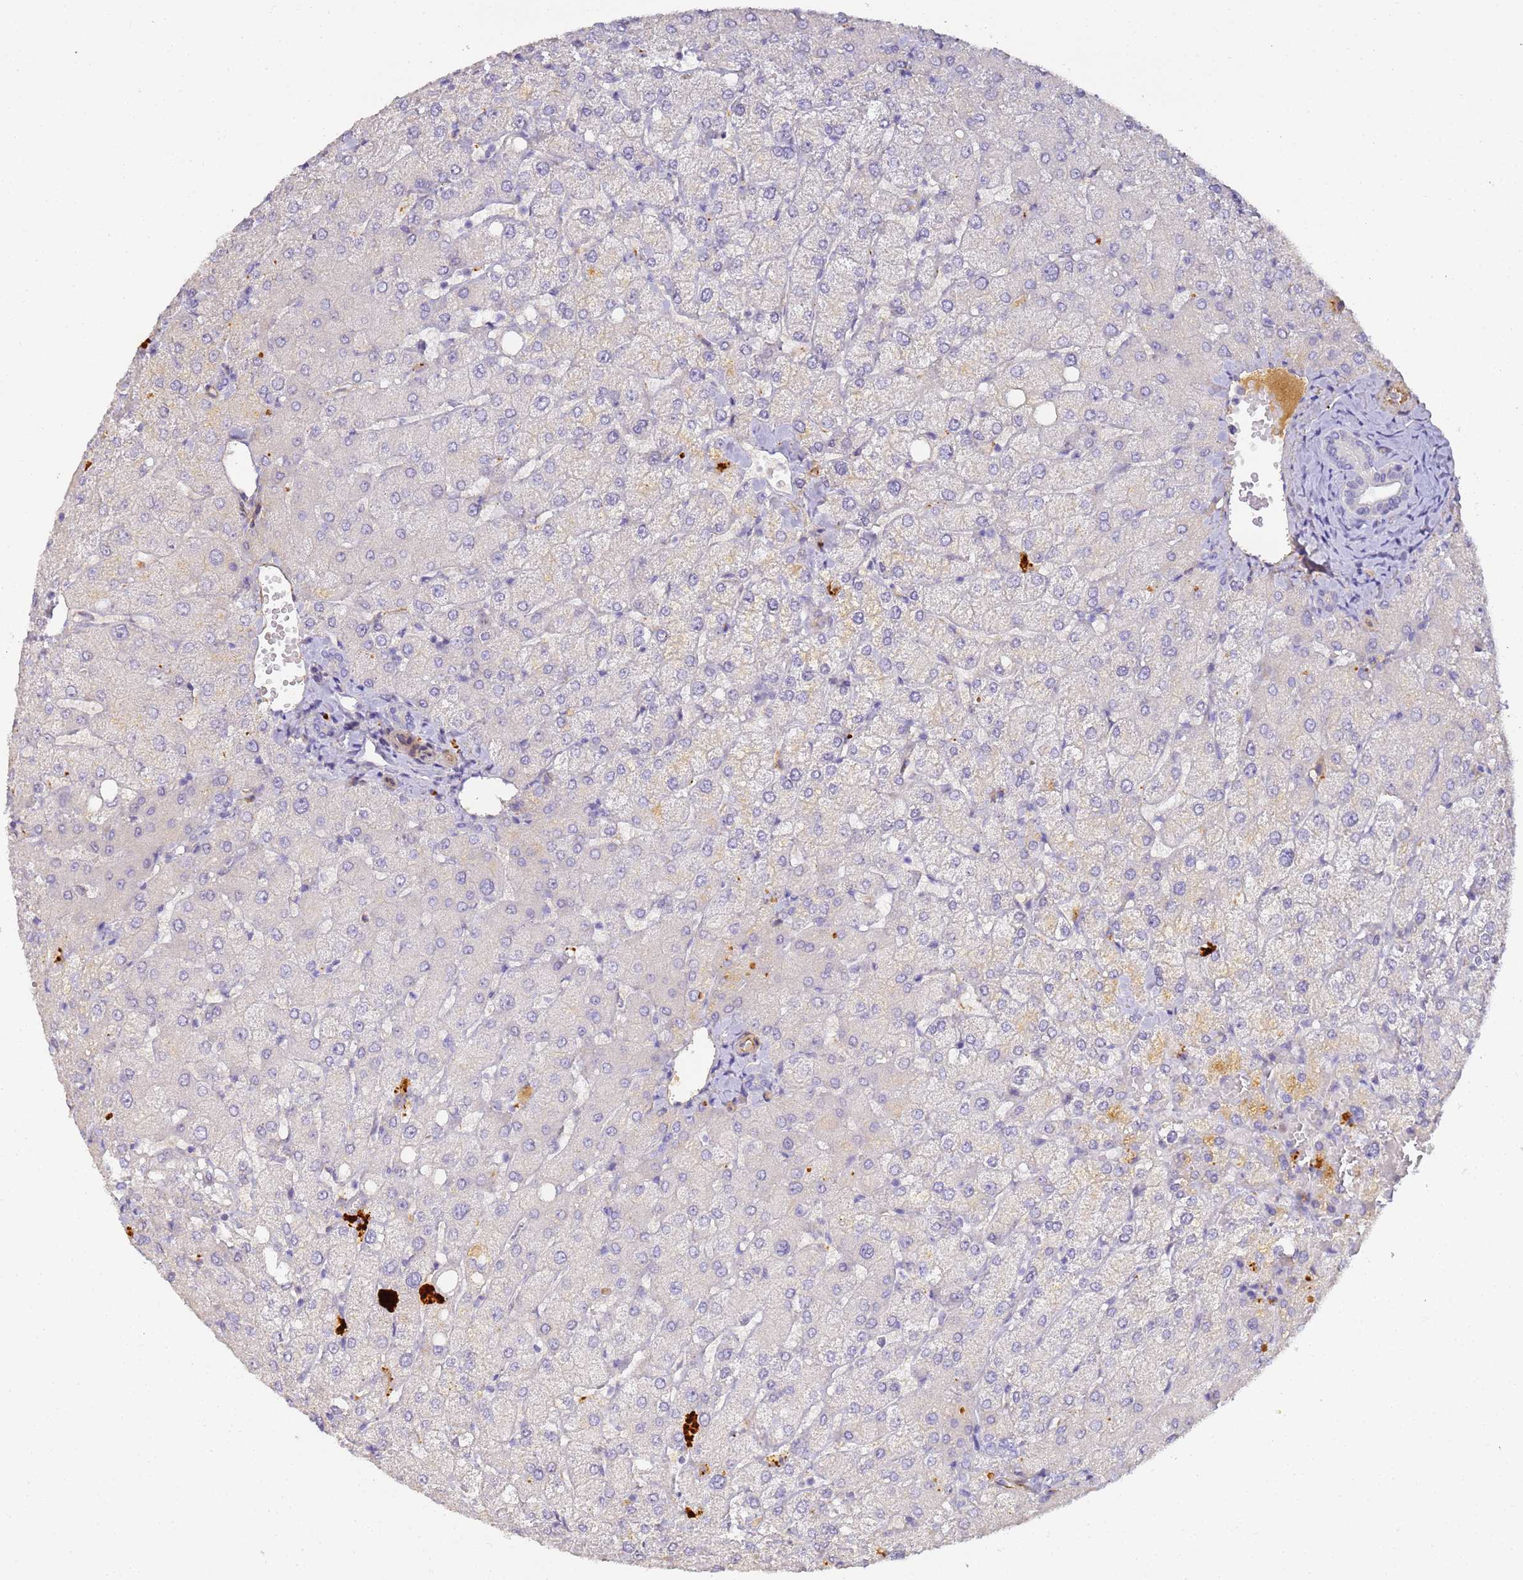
{"staining": {"intensity": "negative", "quantity": "none", "location": "none"}, "tissue": "liver", "cell_type": "Cholangiocytes", "image_type": "normal", "snomed": [{"axis": "morphology", "description": "Normal tissue, NOS"}, {"axis": "topography", "description": "Liver"}], "caption": "DAB (3,3'-diaminobenzidine) immunohistochemical staining of normal liver shows no significant expression in cholangiocytes.", "gene": "CFHR1", "patient": {"sex": "female", "age": 54}}